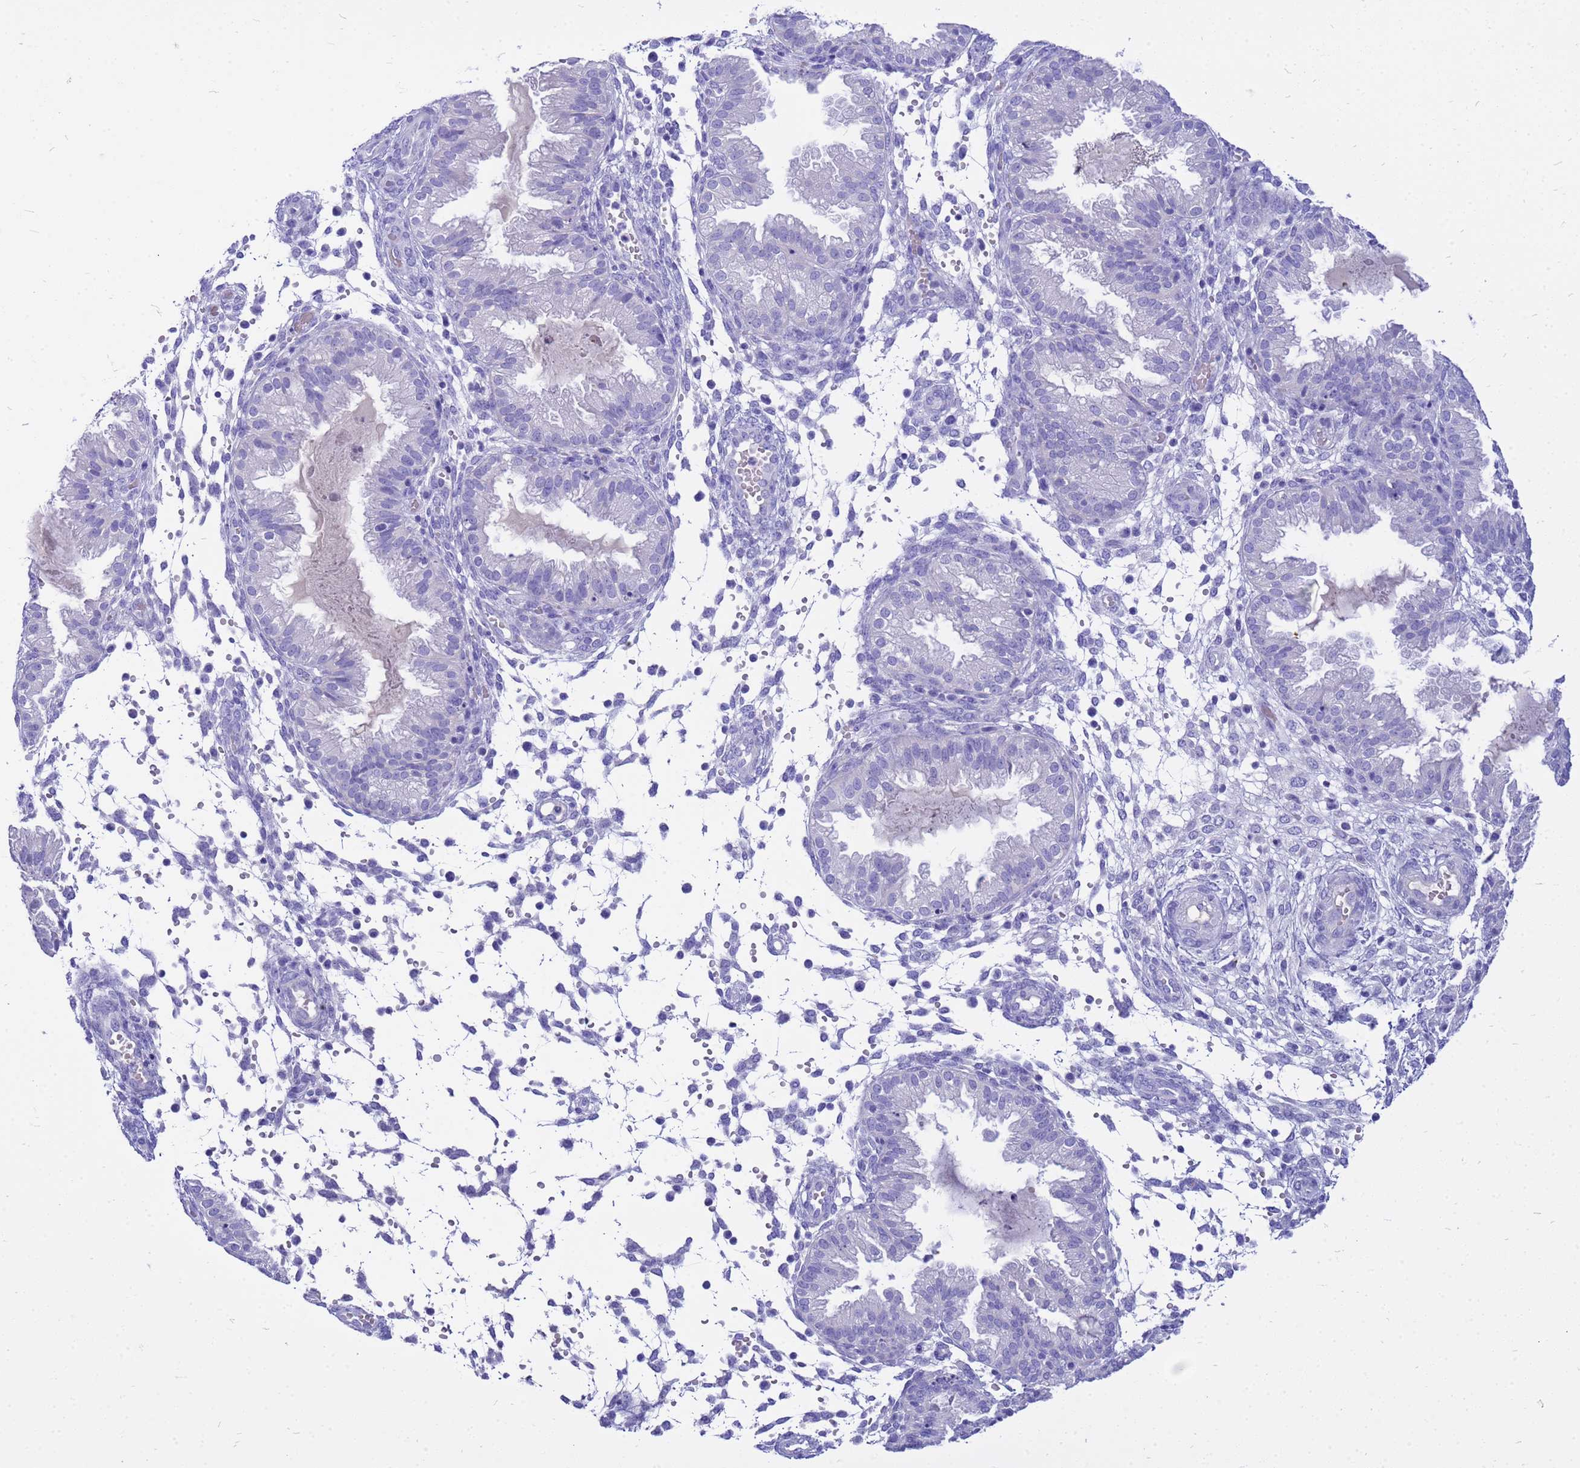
{"staining": {"intensity": "negative", "quantity": "none", "location": "none"}, "tissue": "endometrium", "cell_type": "Cells in endometrial stroma", "image_type": "normal", "snomed": [{"axis": "morphology", "description": "Normal tissue, NOS"}, {"axis": "topography", "description": "Endometrium"}], "caption": "High magnification brightfield microscopy of benign endometrium stained with DAB (3,3'-diaminobenzidine) (brown) and counterstained with hematoxylin (blue): cells in endometrial stroma show no significant staining.", "gene": "SYCN", "patient": {"sex": "female", "age": 33}}